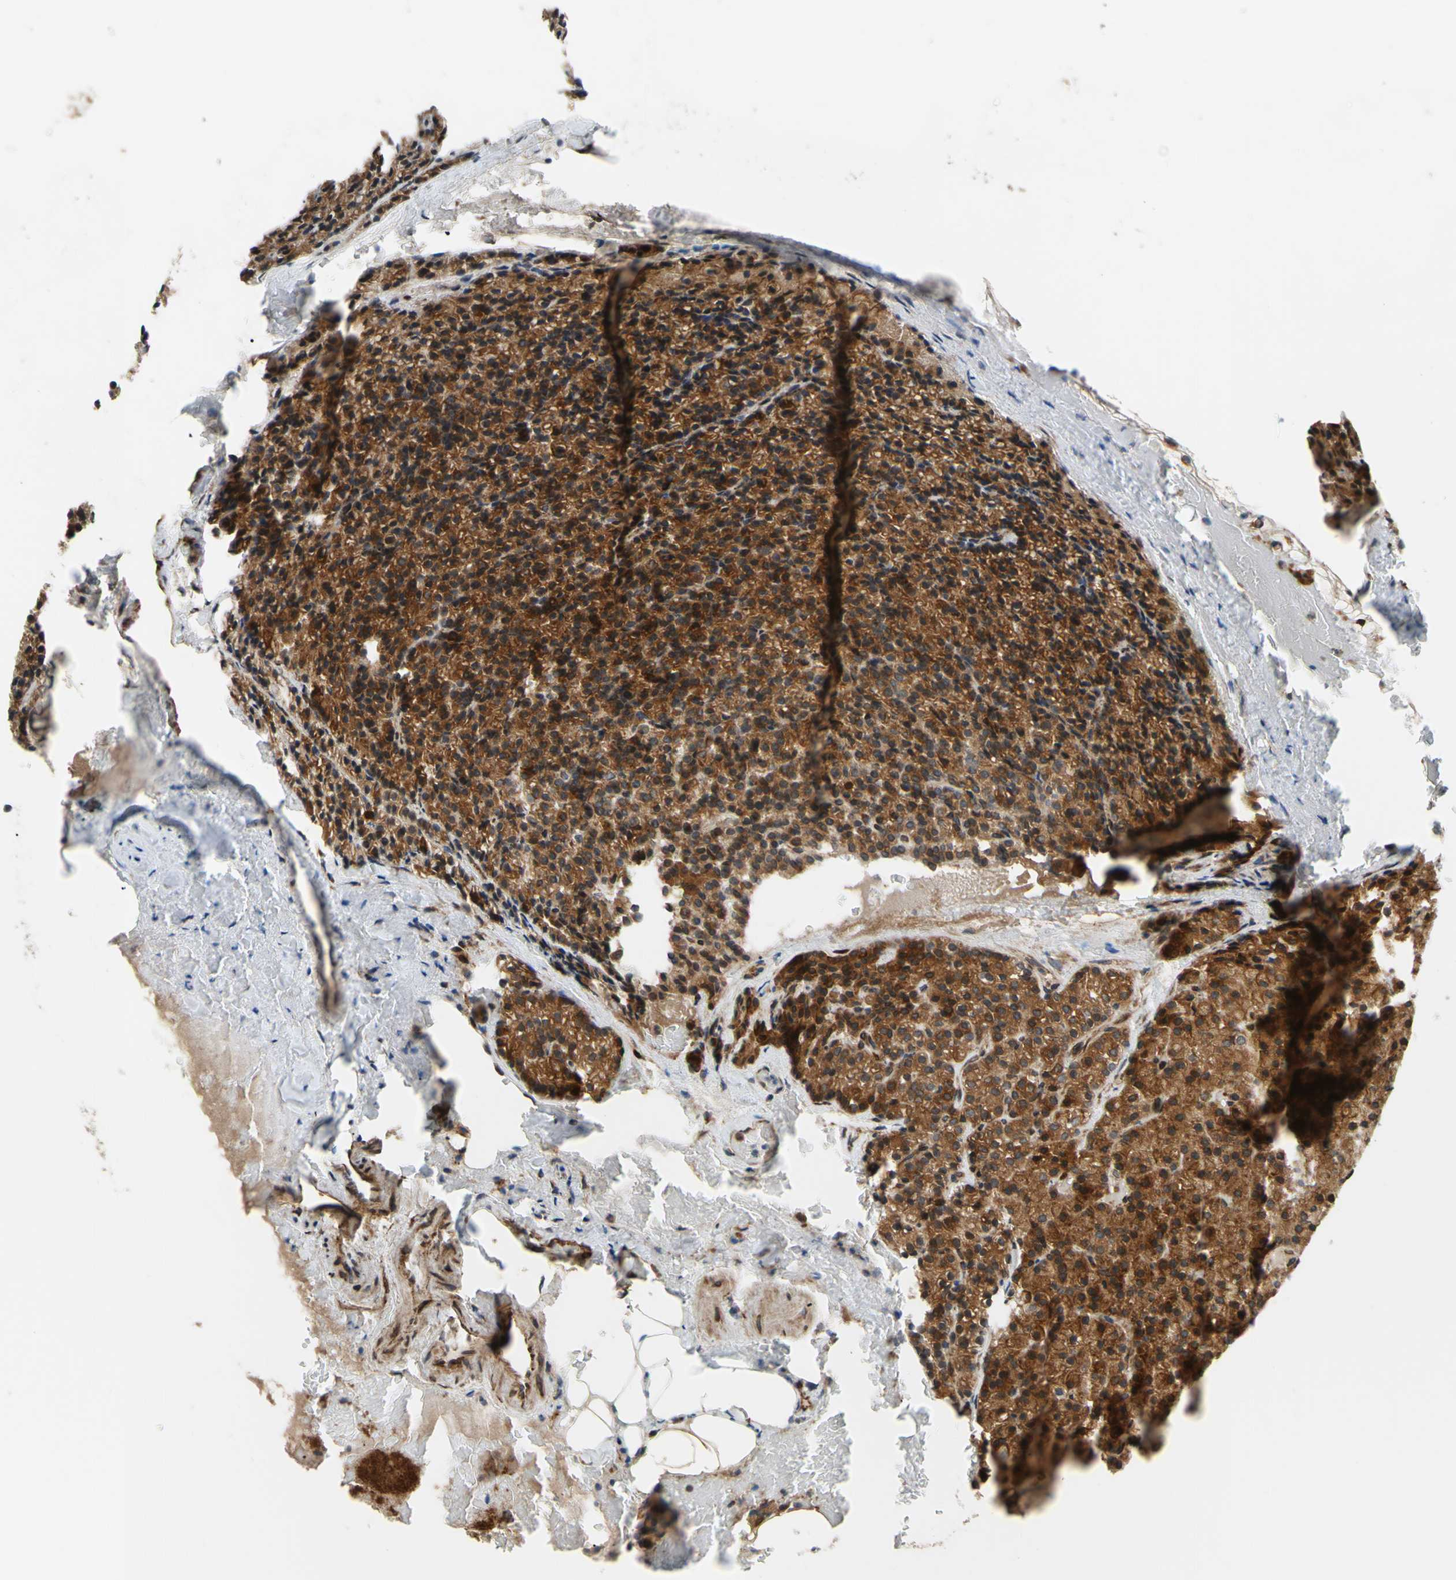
{"staining": {"intensity": "moderate", "quantity": ">75%", "location": "cytoplasmic/membranous,nuclear"}, "tissue": "parathyroid gland", "cell_type": "Glandular cells", "image_type": "normal", "snomed": [{"axis": "morphology", "description": "Normal tissue, NOS"}, {"axis": "morphology", "description": "Hyperplasia, NOS"}, {"axis": "topography", "description": "Parathyroid gland"}], "caption": "Unremarkable parathyroid gland was stained to show a protein in brown. There is medium levels of moderate cytoplasmic/membranous,nuclear expression in about >75% of glandular cells.", "gene": "PRAF2", "patient": {"sex": "male", "age": 44}}